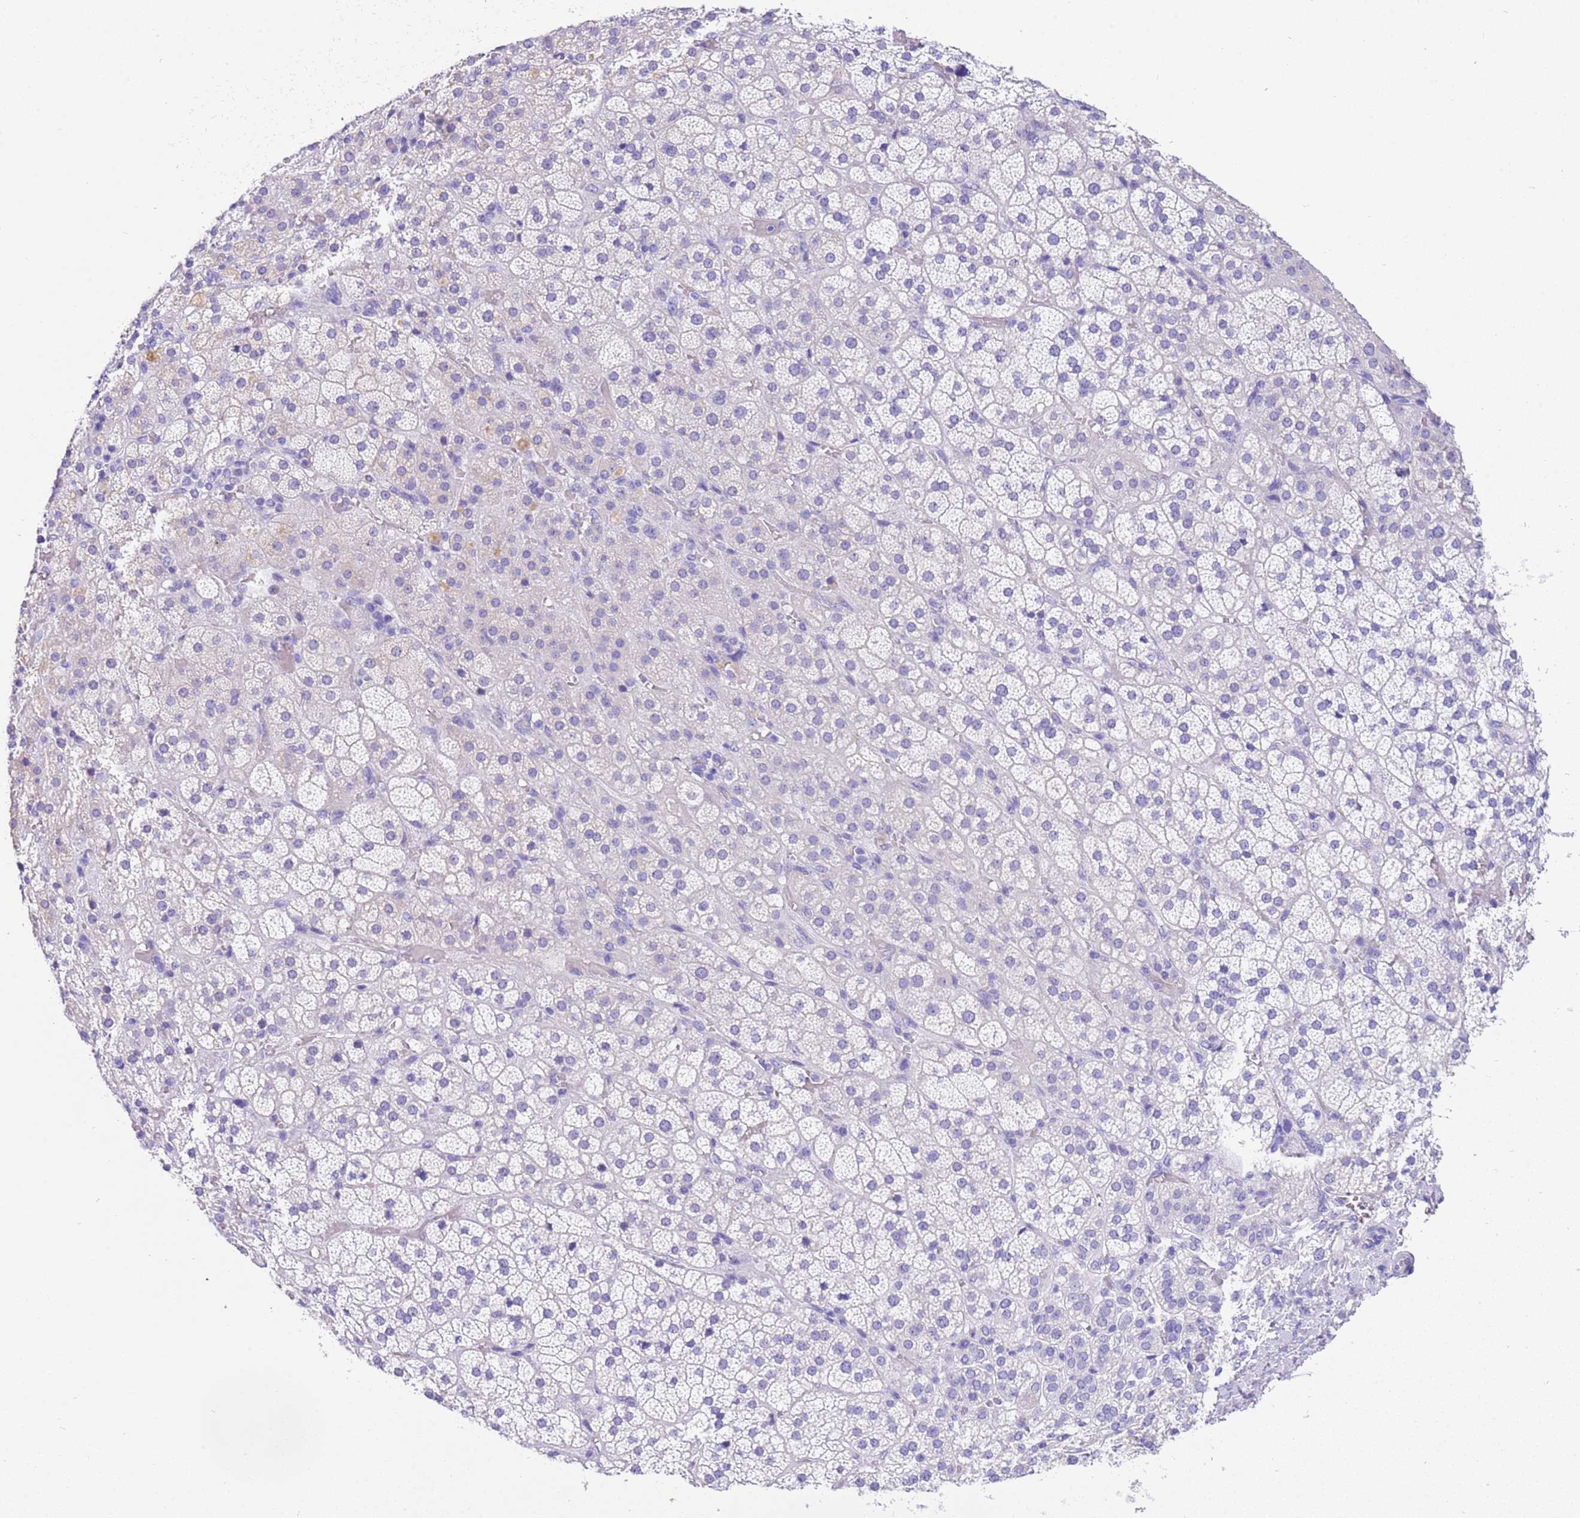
{"staining": {"intensity": "negative", "quantity": "none", "location": "none"}, "tissue": "adrenal gland", "cell_type": "Glandular cells", "image_type": "normal", "snomed": [{"axis": "morphology", "description": "Normal tissue, NOS"}, {"axis": "topography", "description": "Adrenal gland"}], "caption": "Immunohistochemistry (IHC) photomicrograph of unremarkable adrenal gland: adrenal gland stained with DAB exhibits no significant protein expression in glandular cells. (DAB immunohistochemistry (IHC) with hematoxylin counter stain).", "gene": "CPB1", "patient": {"sex": "female", "age": 70}}